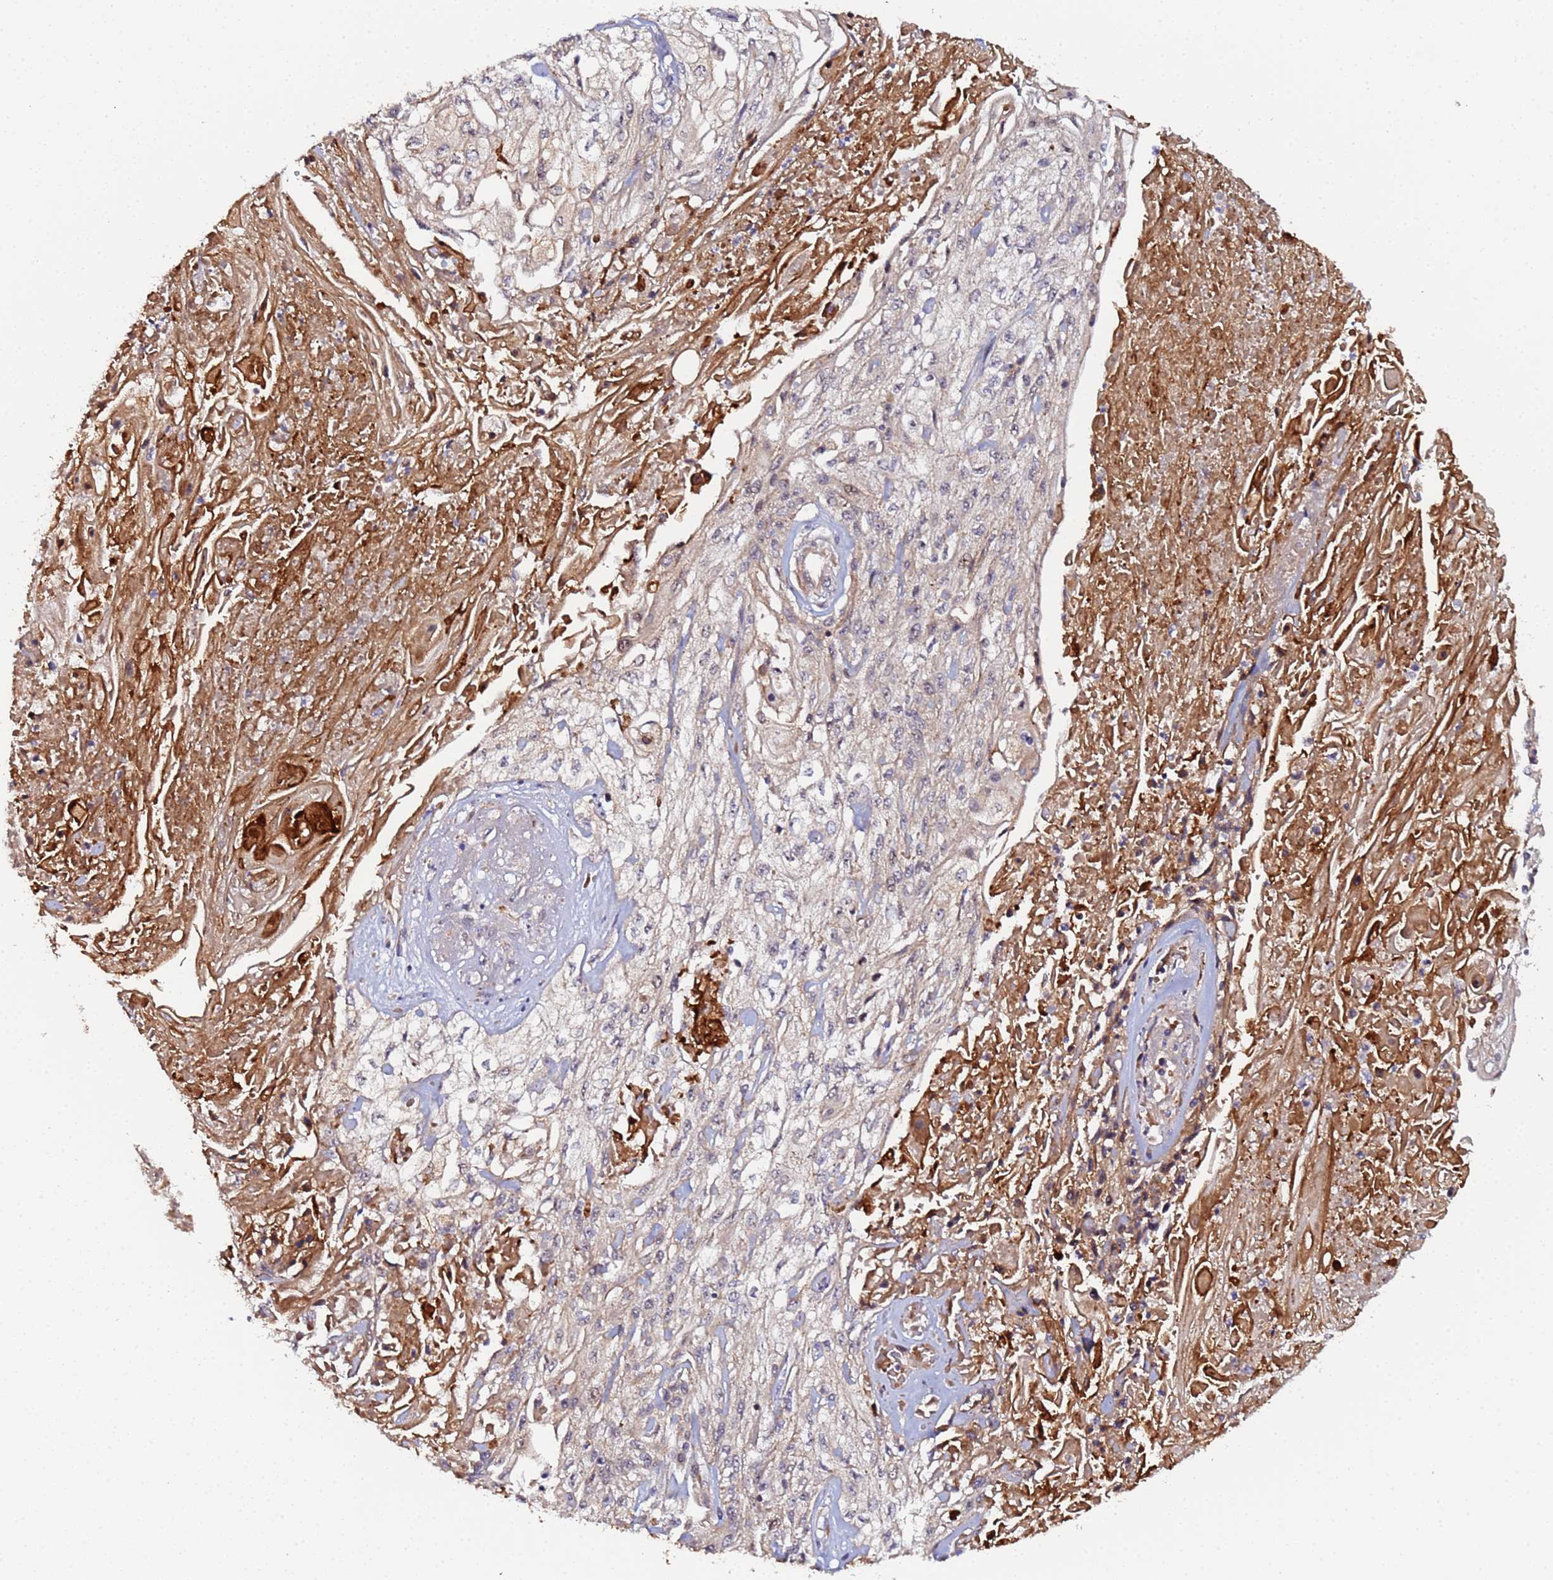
{"staining": {"intensity": "negative", "quantity": "none", "location": "none"}, "tissue": "skin cancer", "cell_type": "Tumor cells", "image_type": "cancer", "snomed": [{"axis": "morphology", "description": "Squamous cell carcinoma, NOS"}, {"axis": "morphology", "description": "Squamous cell carcinoma, metastatic, NOS"}, {"axis": "topography", "description": "Skin"}, {"axis": "topography", "description": "Lymph node"}], "caption": "Squamous cell carcinoma (skin) stained for a protein using immunohistochemistry displays no staining tumor cells.", "gene": "OSER1", "patient": {"sex": "male", "age": 75}}